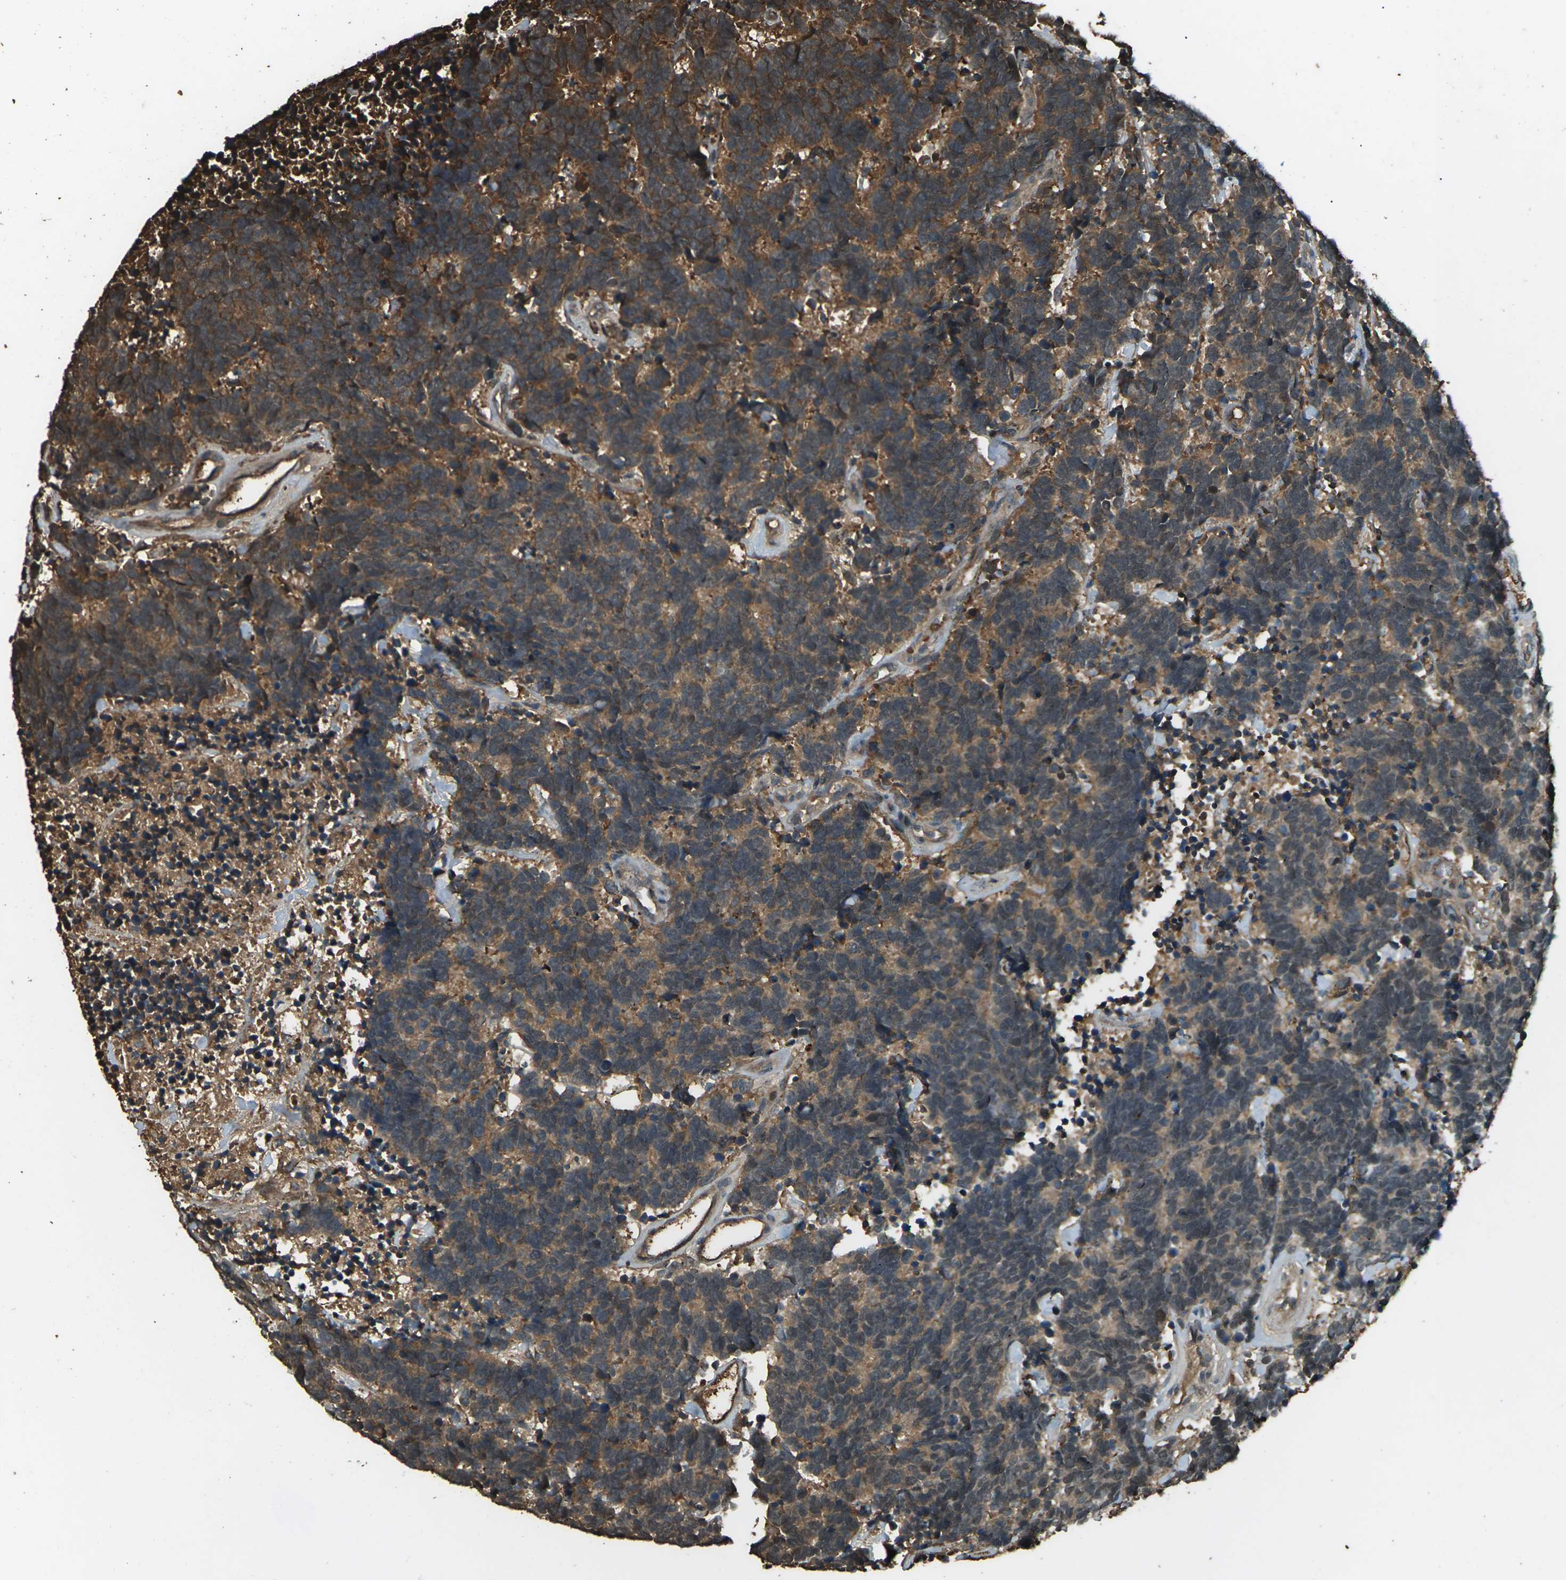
{"staining": {"intensity": "moderate", "quantity": ">75%", "location": "cytoplasmic/membranous"}, "tissue": "carcinoid", "cell_type": "Tumor cells", "image_type": "cancer", "snomed": [{"axis": "morphology", "description": "Carcinoma, NOS"}, {"axis": "morphology", "description": "Carcinoid, malignant, NOS"}, {"axis": "topography", "description": "Urinary bladder"}], "caption": "Protein staining by immunohistochemistry reveals moderate cytoplasmic/membranous staining in approximately >75% of tumor cells in carcinoid (malignant).", "gene": "CYP1B1", "patient": {"sex": "male", "age": 57}}